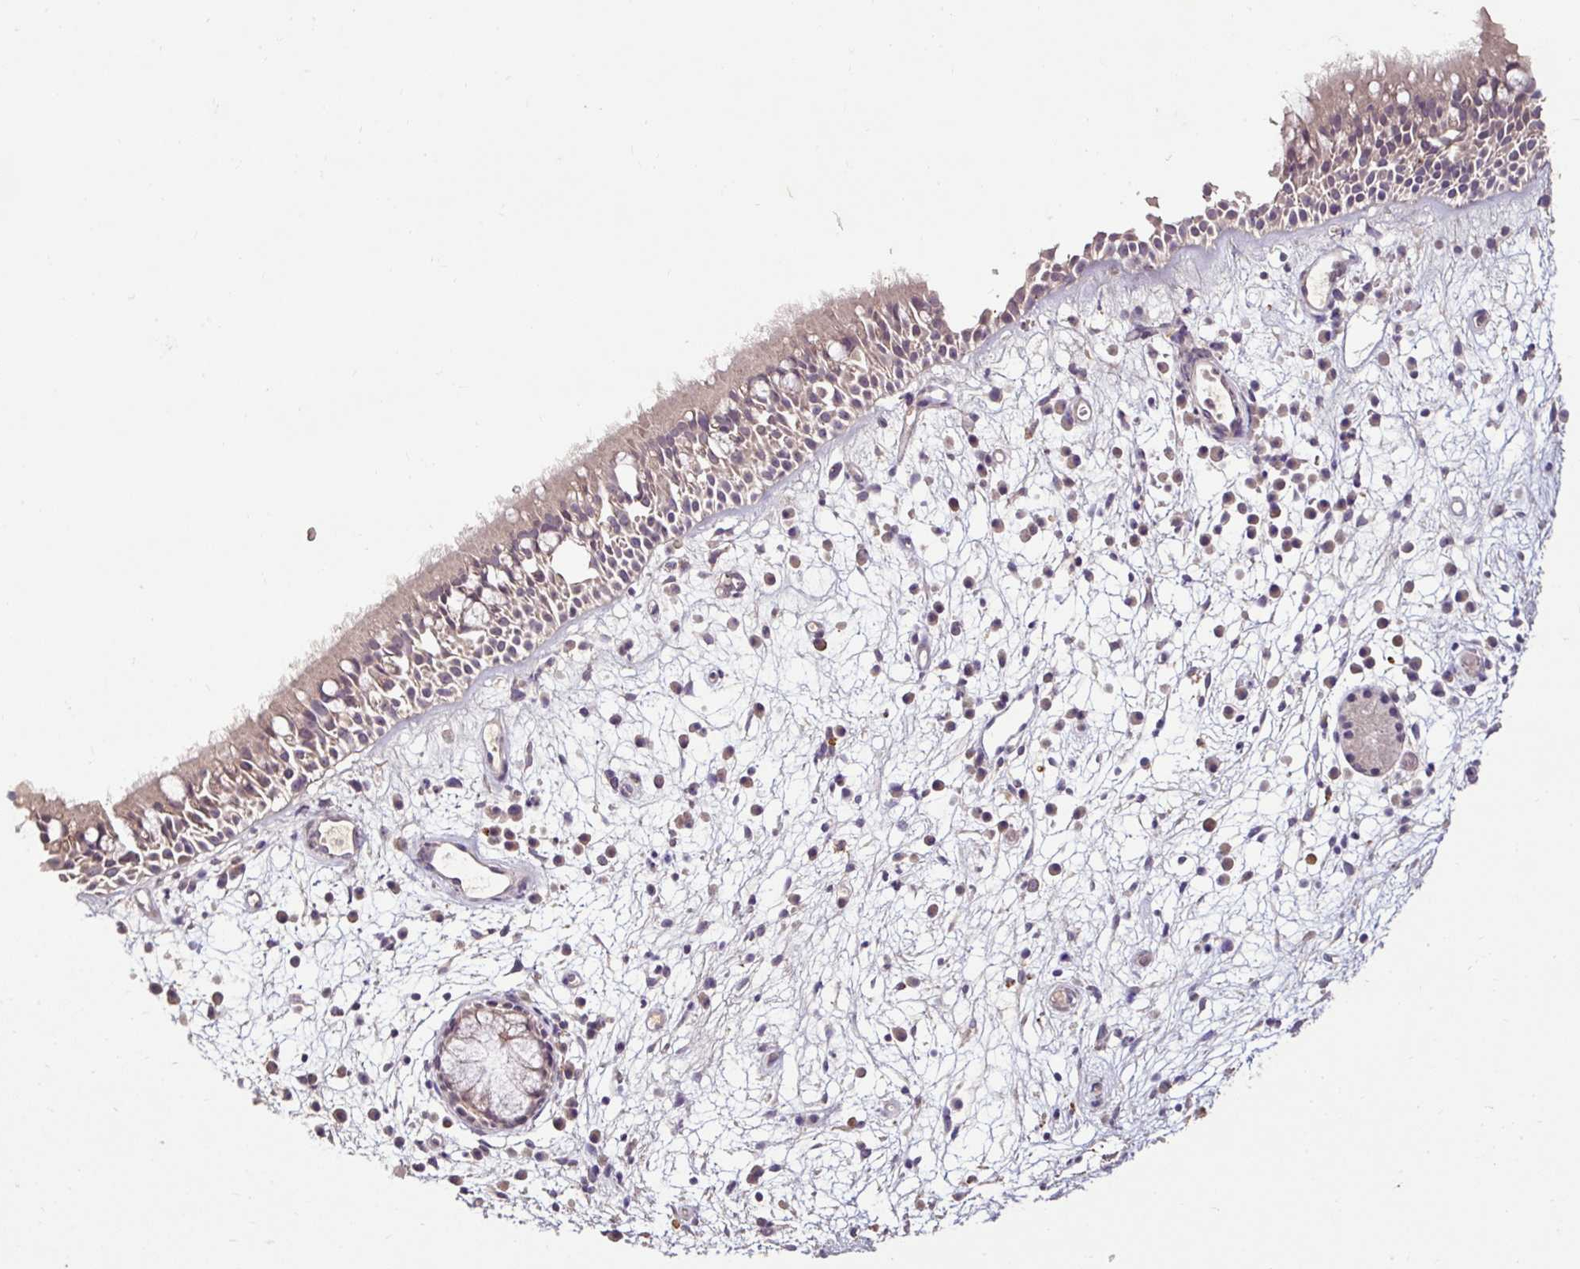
{"staining": {"intensity": "negative", "quantity": "none", "location": "none"}, "tissue": "nasopharynx", "cell_type": "Respiratory epithelial cells", "image_type": "normal", "snomed": [{"axis": "morphology", "description": "Normal tissue, NOS"}, {"axis": "morphology", "description": "Inflammation, NOS"}, {"axis": "topography", "description": "Nasopharynx"}], "caption": "IHC of unremarkable human nasopharynx demonstrates no positivity in respiratory epithelial cells.", "gene": "LRTM2", "patient": {"sex": "male", "age": 54}}